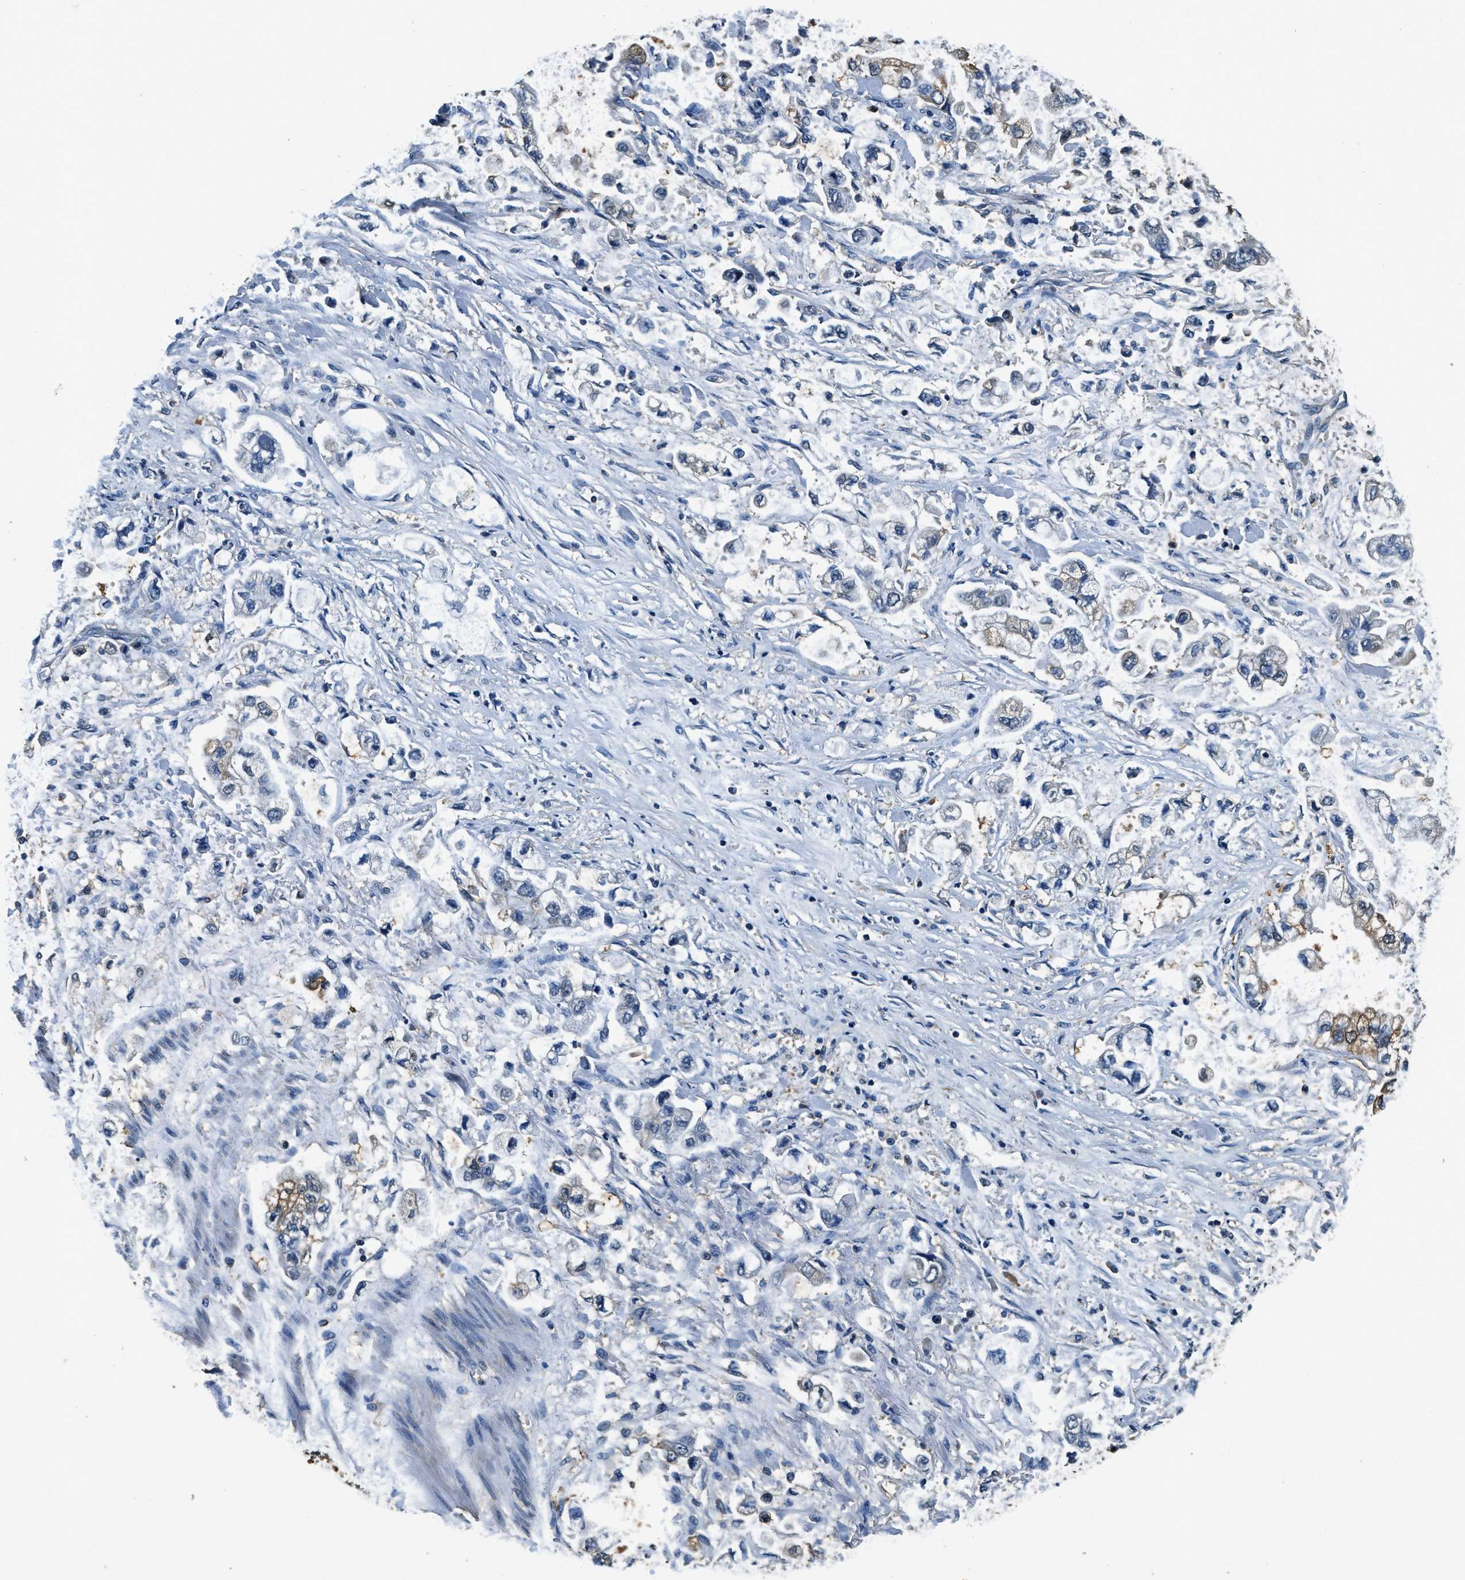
{"staining": {"intensity": "moderate", "quantity": "<25%", "location": "cytoplasmic/membranous"}, "tissue": "stomach cancer", "cell_type": "Tumor cells", "image_type": "cancer", "snomed": [{"axis": "morphology", "description": "Normal tissue, NOS"}, {"axis": "morphology", "description": "Adenocarcinoma, NOS"}, {"axis": "topography", "description": "Stomach"}], "caption": "Approximately <25% of tumor cells in stomach adenocarcinoma reveal moderate cytoplasmic/membranous protein expression as visualized by brown immunohistochemical staining.", "gene": "RESF1", "patient": {"sex": "male", "age": 62}}